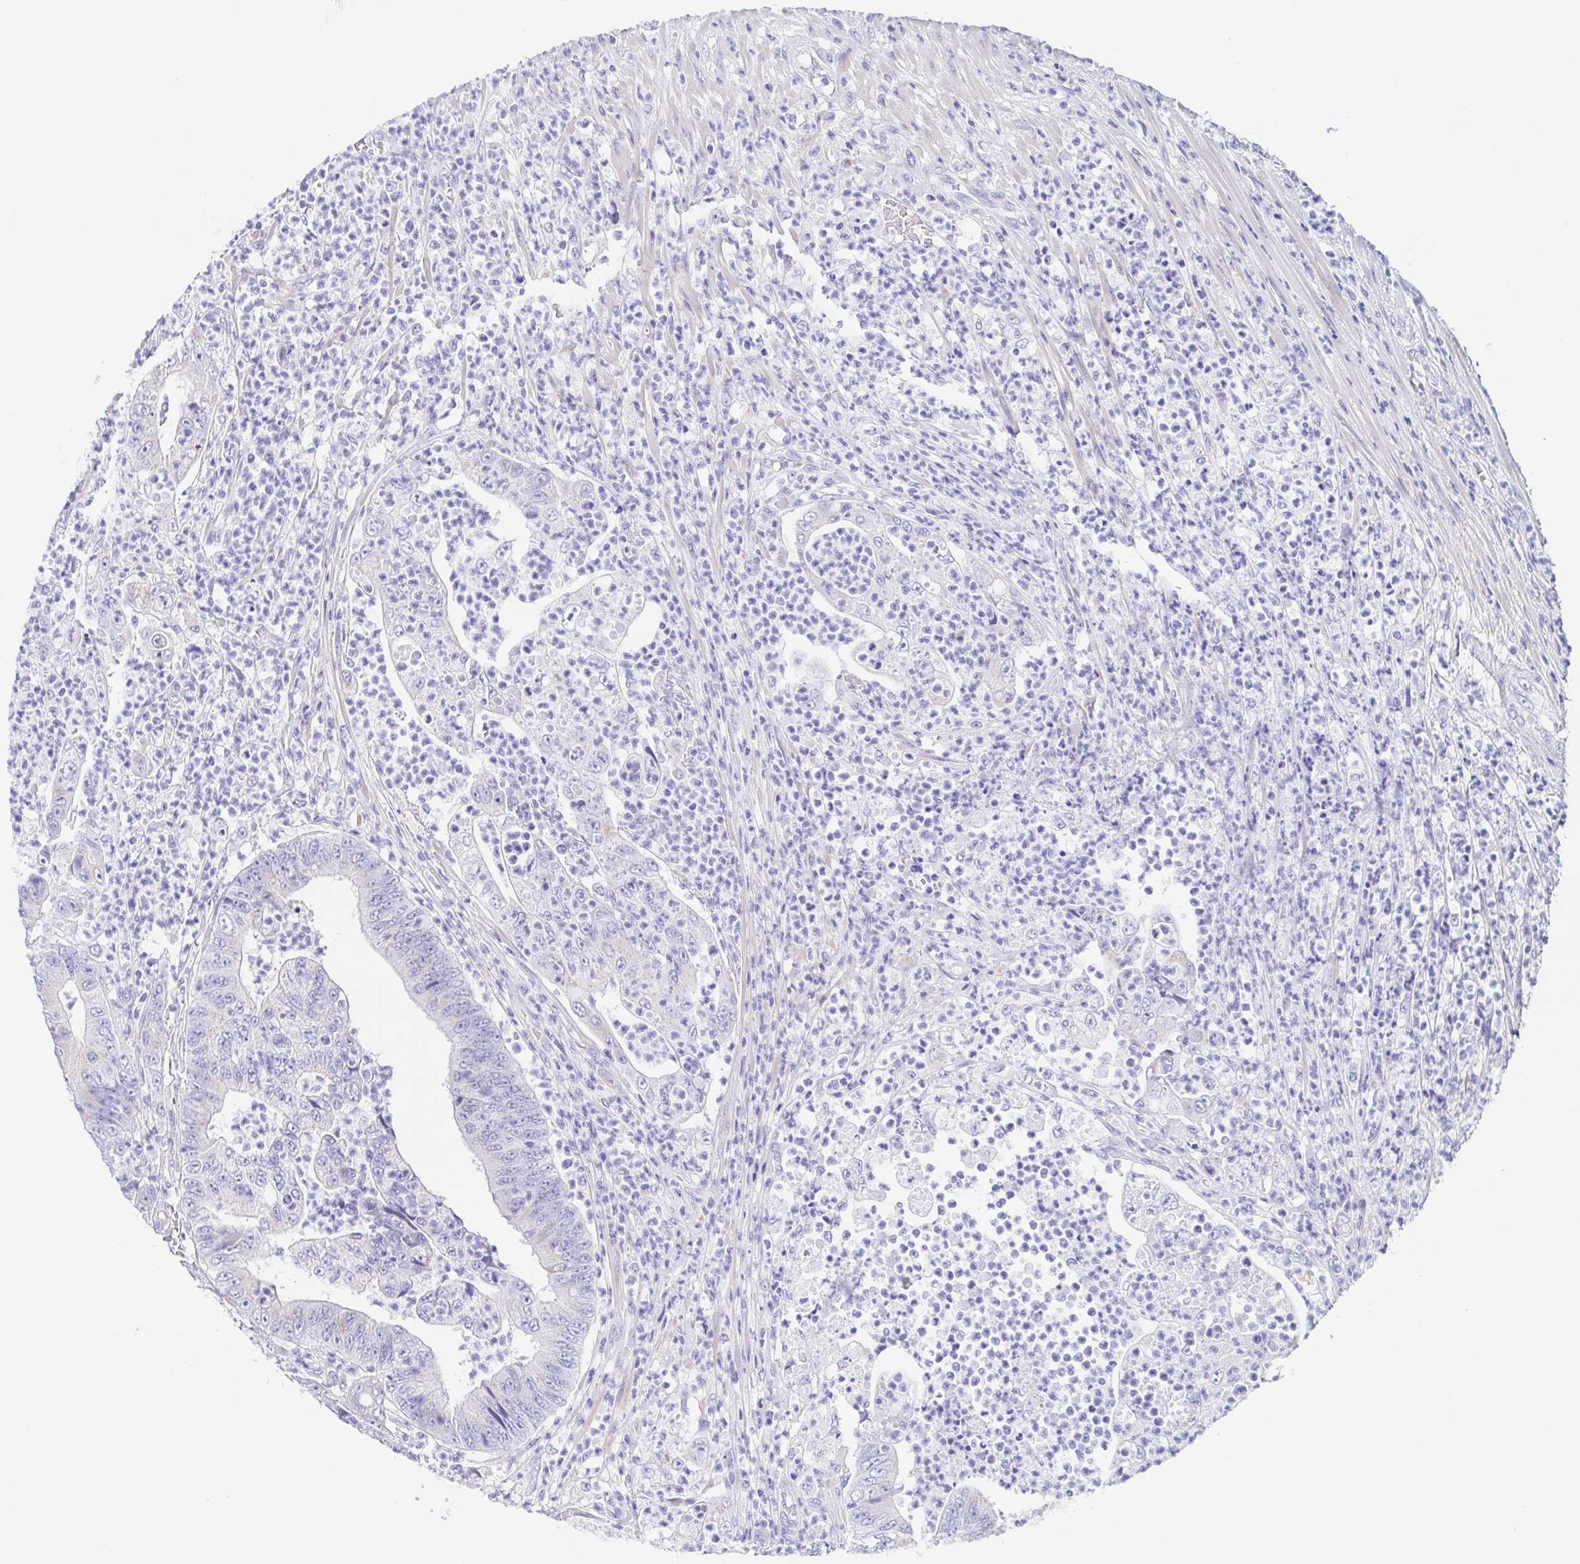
{"staining": {"intensity": "negative", "quantity": "none", "location": "none"}, "tissue": "colorectal cancer", "cell_type": "Tumor cells", "image_type": "cancer", "snomed": [{"axis": "morphology", "description": "Adenocarcinoma, NOS"}, {"axis": "topography", "description": "Colon"}], "caption": "Tumor cells are negative for protein expression in human colorectal cancer (adenocarcinoma).", "gene": "SCG3", "patient": {"sex": "female", "age": 48}}